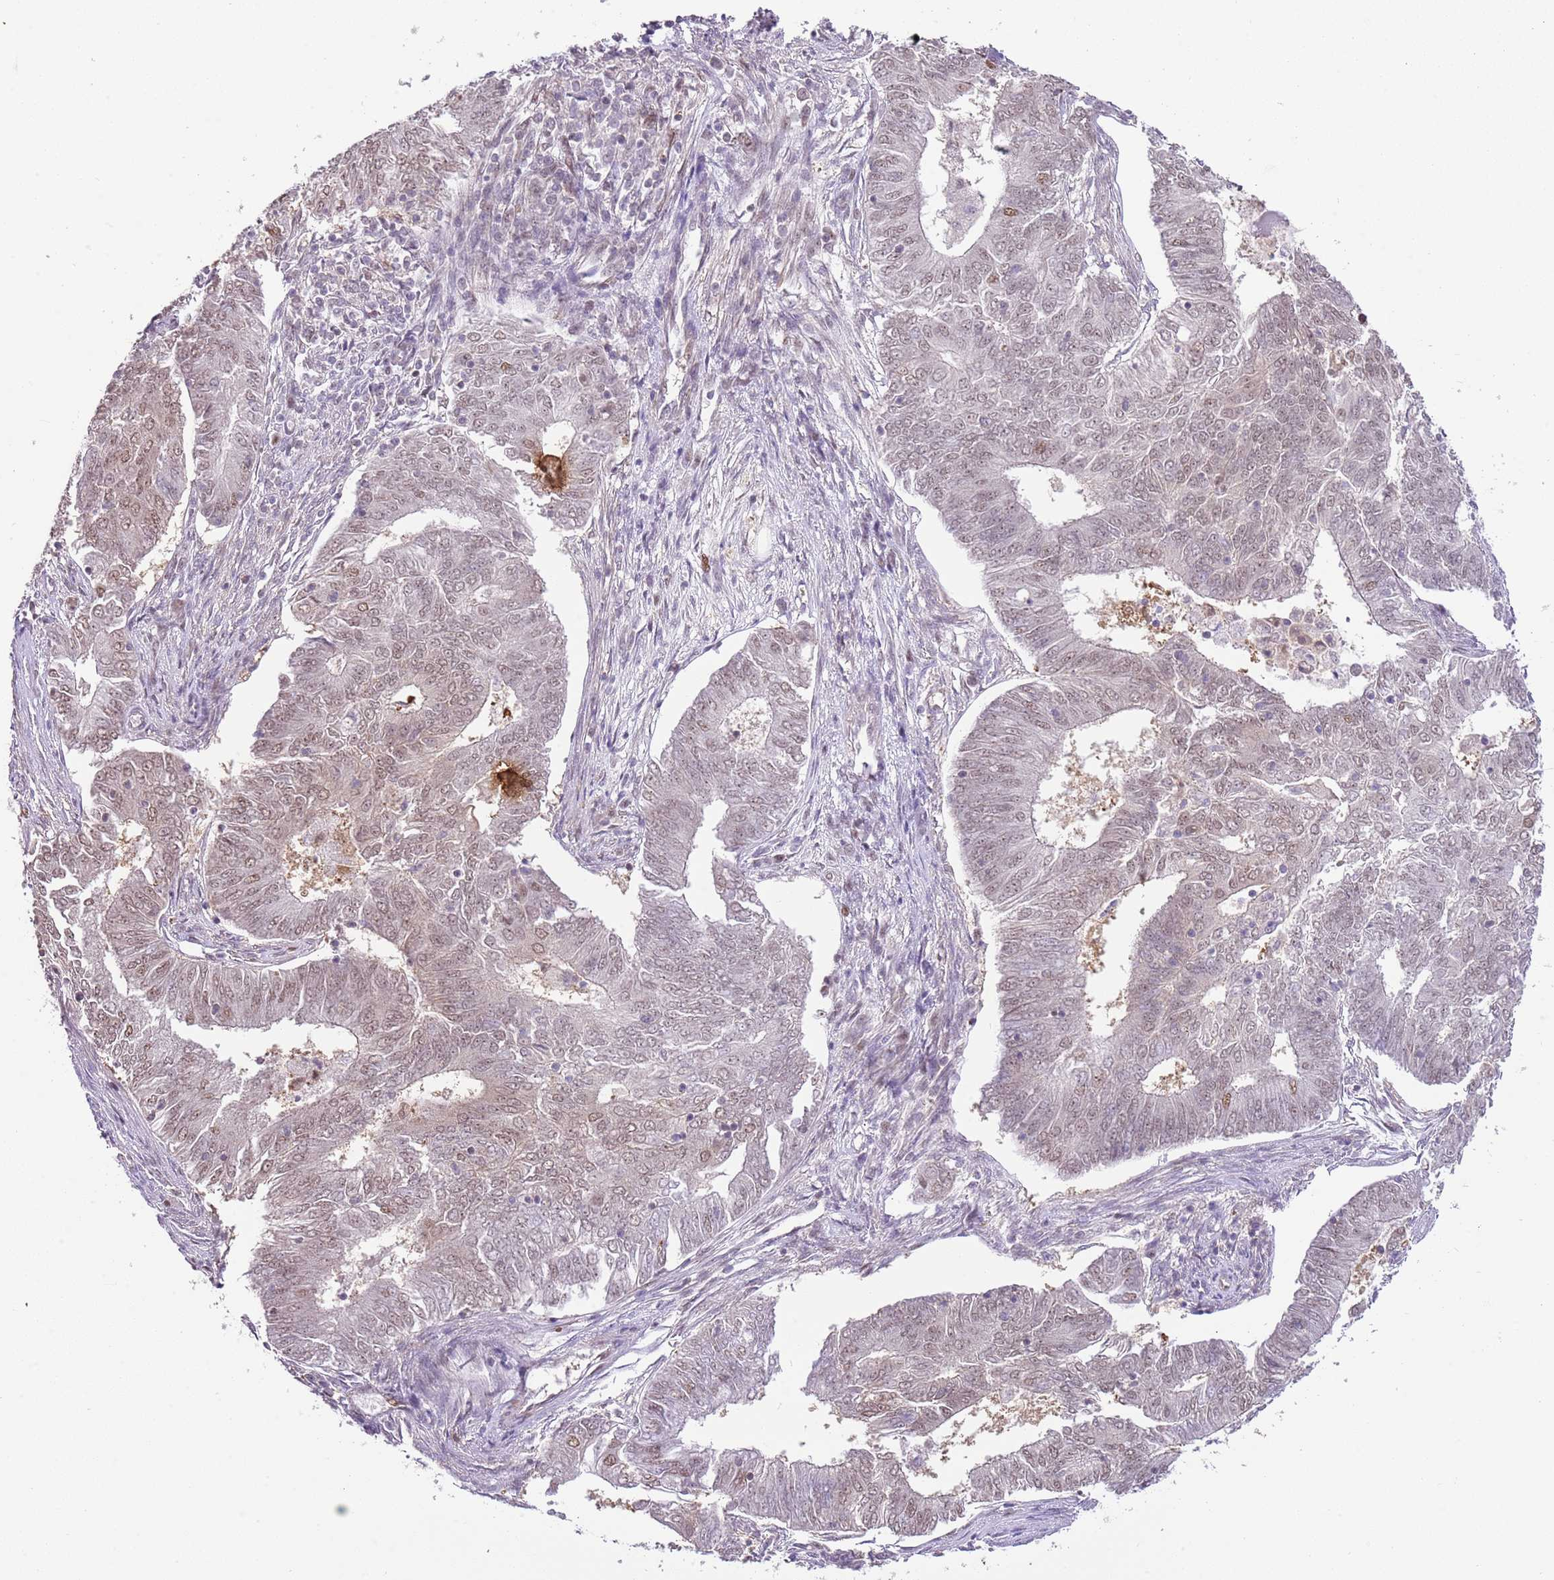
{"staining": {"intensity": "weak", "quantity": ">75%", "location": "nuclear"}, "tissue": "endometrial cancer", "cell_type": "Tumor cells", "image_type": "cancer", "snomed": [{"axis": "morphology", "description": "Adenocarcinoma, NOS"}, {"axis": "topography", "description": "Endometrium"}], "caption": "A photomicrograph of human endometrial adenocarcinoma stained for a protein reveals weak nuclear brown staining in tumor cells.", "gene": "RFK", "patient": {"sex": "female", "age": 62}}